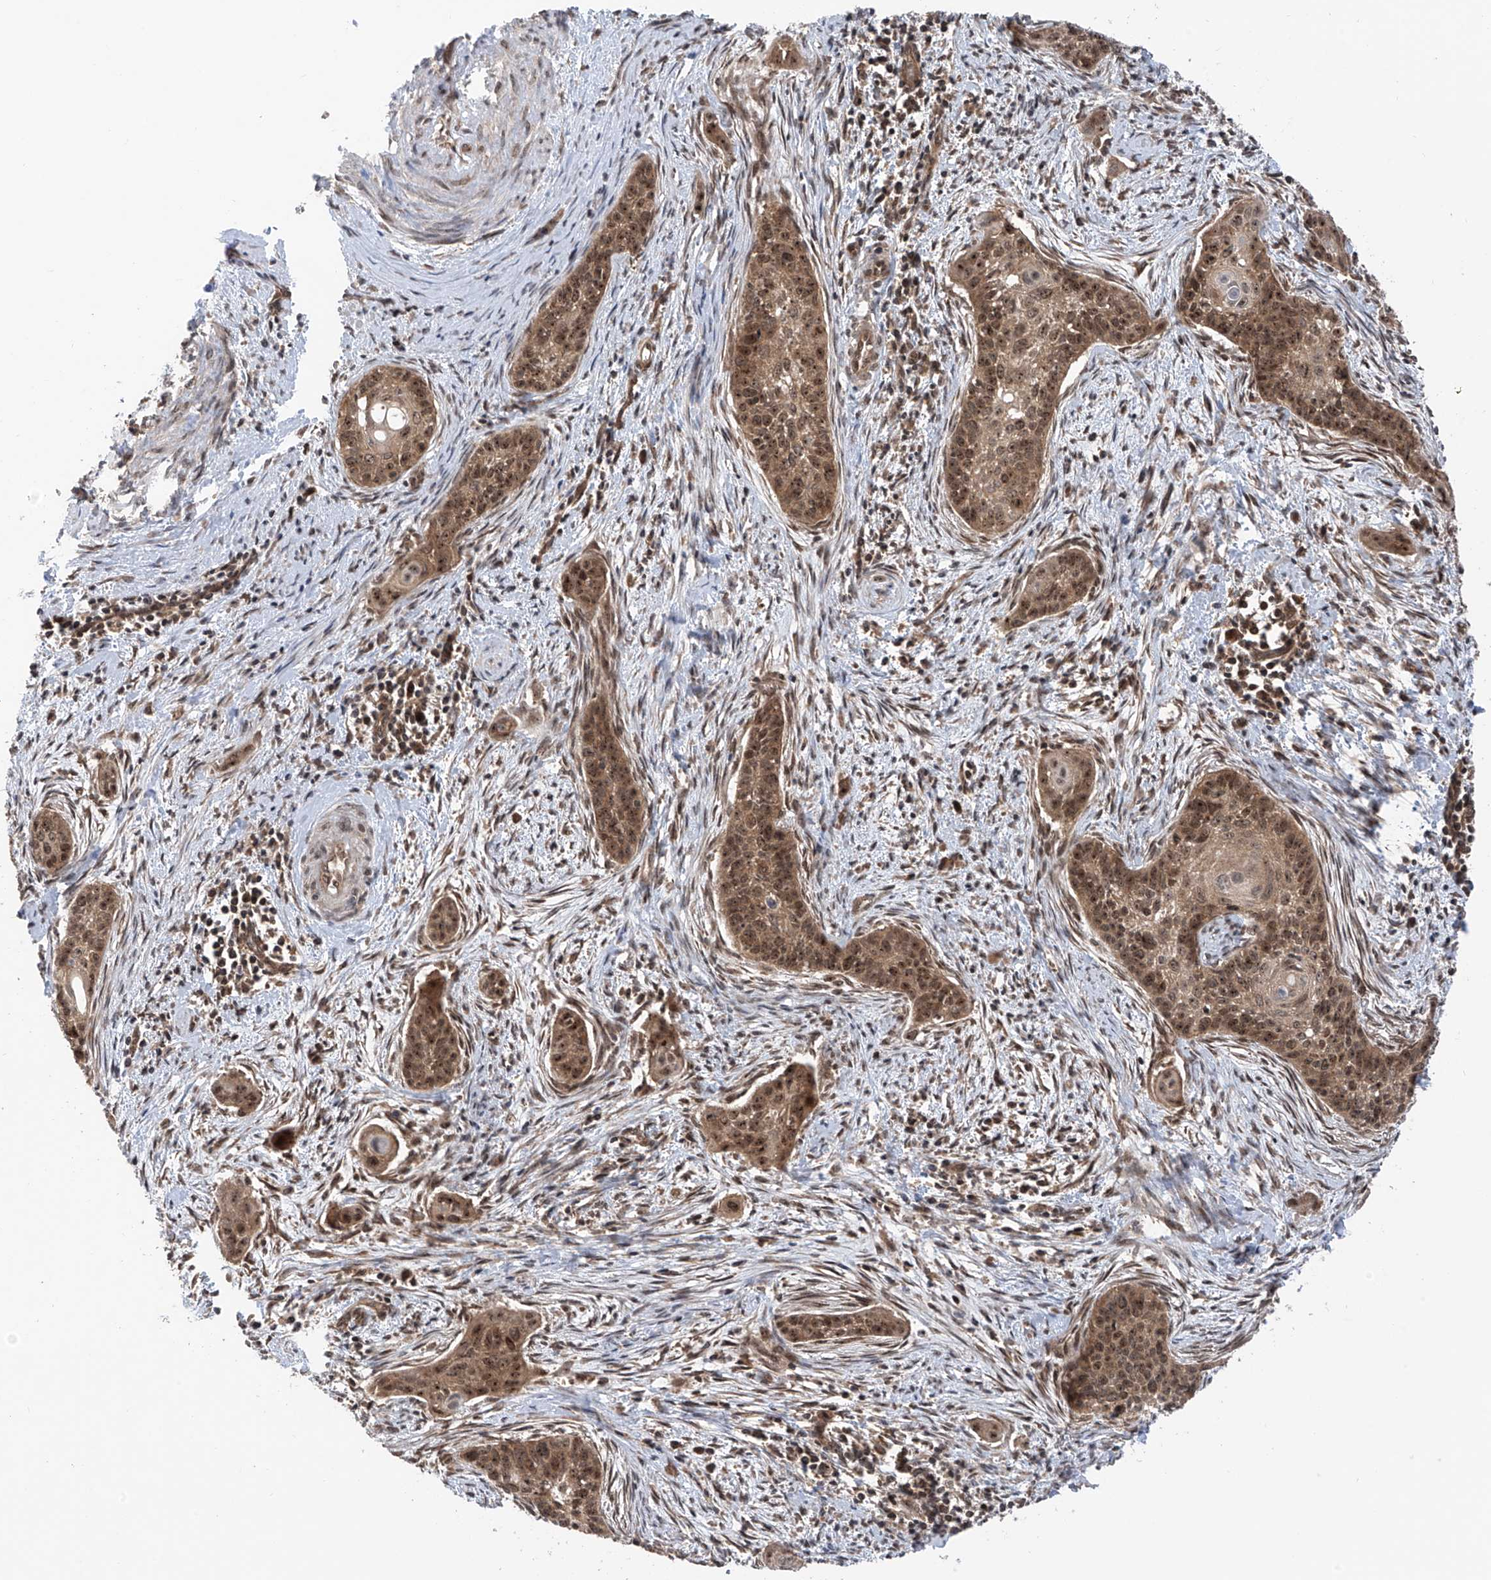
{"staining": {"intensity": "moderate", "quantity": ">75%", "location": "cytoplasmic/membranous,nuclear"}, "tissue": "cervical cancer", "cell_type": "Tumor cells", "image_type": "cancer", "snomed": [{"axis": "morphology", "description": "Squamous cell carcinoma, NOS"}, {"axis": "topography", "description": "Cervix"}], "caption": "Cervical cancer stained for a protein (brown) displays moderate cytoplasmic/membranous and nuclear positive staining in about >75% of tumor cells.", "gene": "C1orf131", "patient": {"sex": "female", "age": 33}}